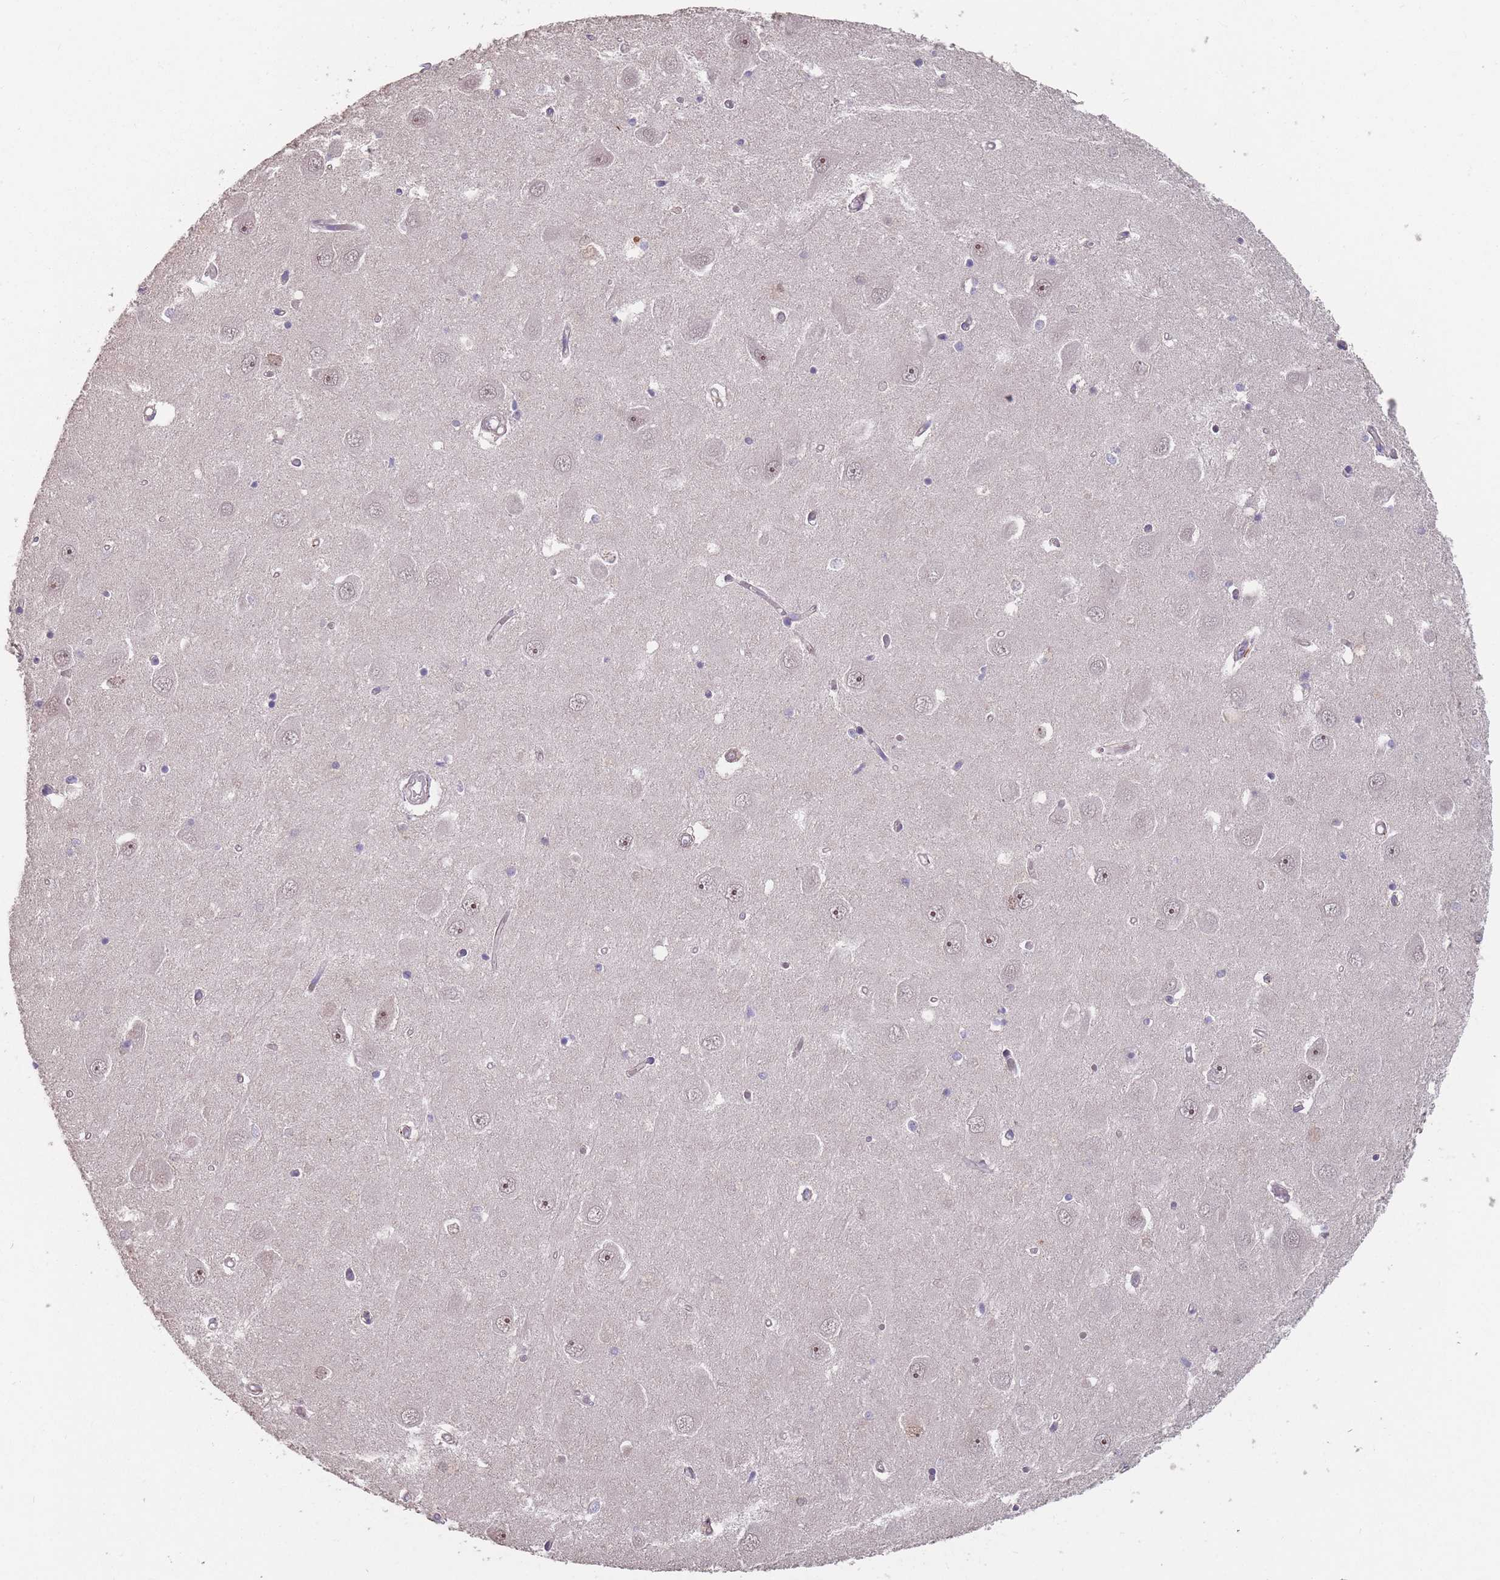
{"staining": {"intensity": "negative", "quantity": "none", "location": "none"}, "tissue": "hippocampus", "cell_type": "Glial cells", "image_type": "normal", "snomed": [{"axis": "morphology", "description": "Normal tissue, NOS"}, {"axis": "topography", "description": "Hippocampus"}], "caption": "Immunohistochemical staining of normal hippocampus reveals no significant staining in glial cells.", "gene": "ERCC6L", "patient": {"sex": "male", "age": 45}}